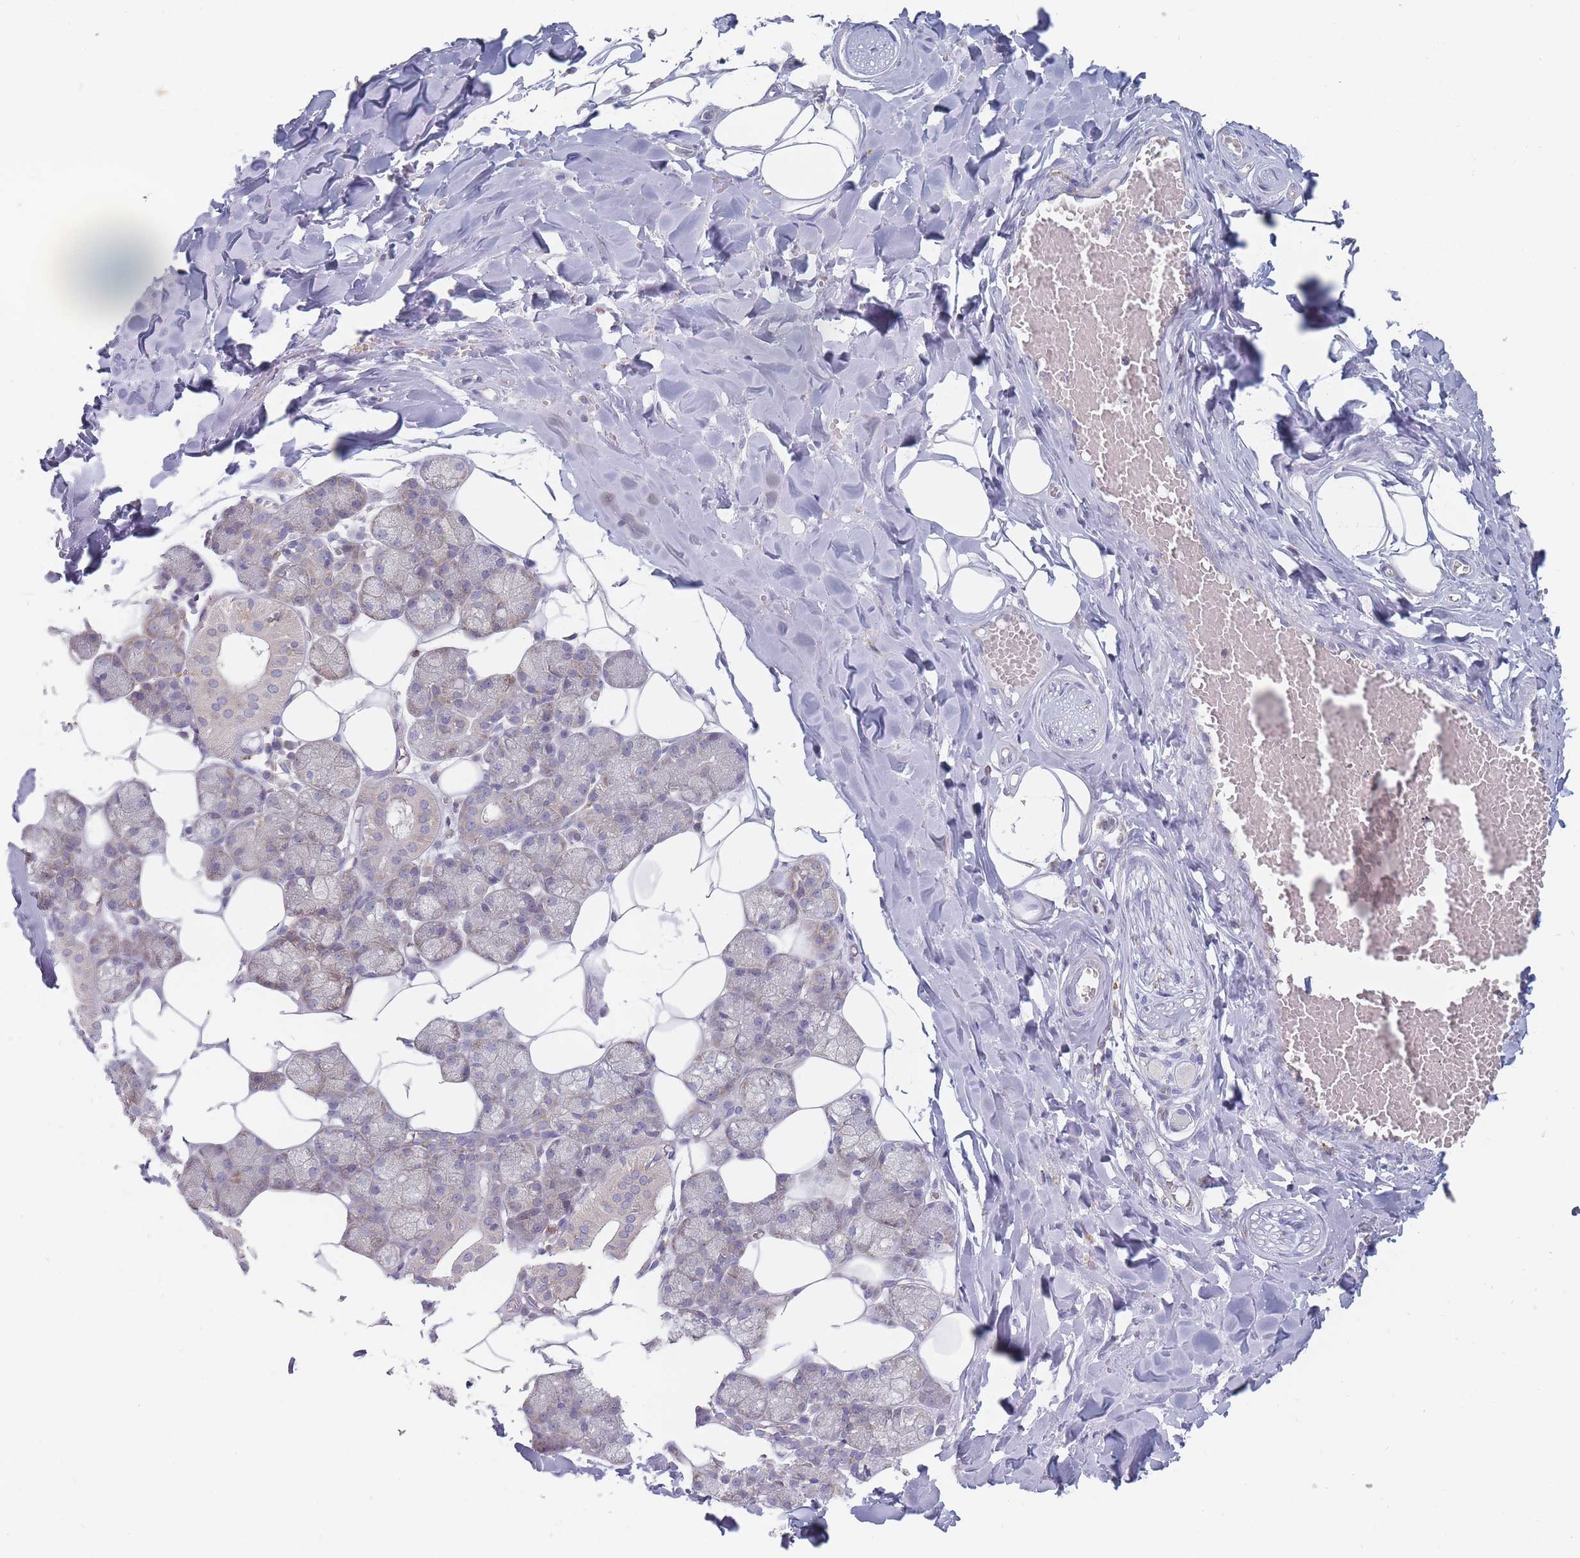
{"staining": {"intensity": "moderate", "quantity": "25%-75%", "location": "cytoplasmic/membranous"}, "tissue": "salivary gland", "cell_type": "Glandular cells", "image_type": "normal", "snomed": [{"axis": "morphology", "description": "Normal tissue, NOS"}, {"axis": "topography", "description": "Salivary gland"}], "caption": "A histopathology image of human salivary gland stained for a protein shows moderate cytoplasmic/membranous brown staining in glandular cells.", "gene": "MAP1S", "patient": {"sex": "male", "age": 62}}